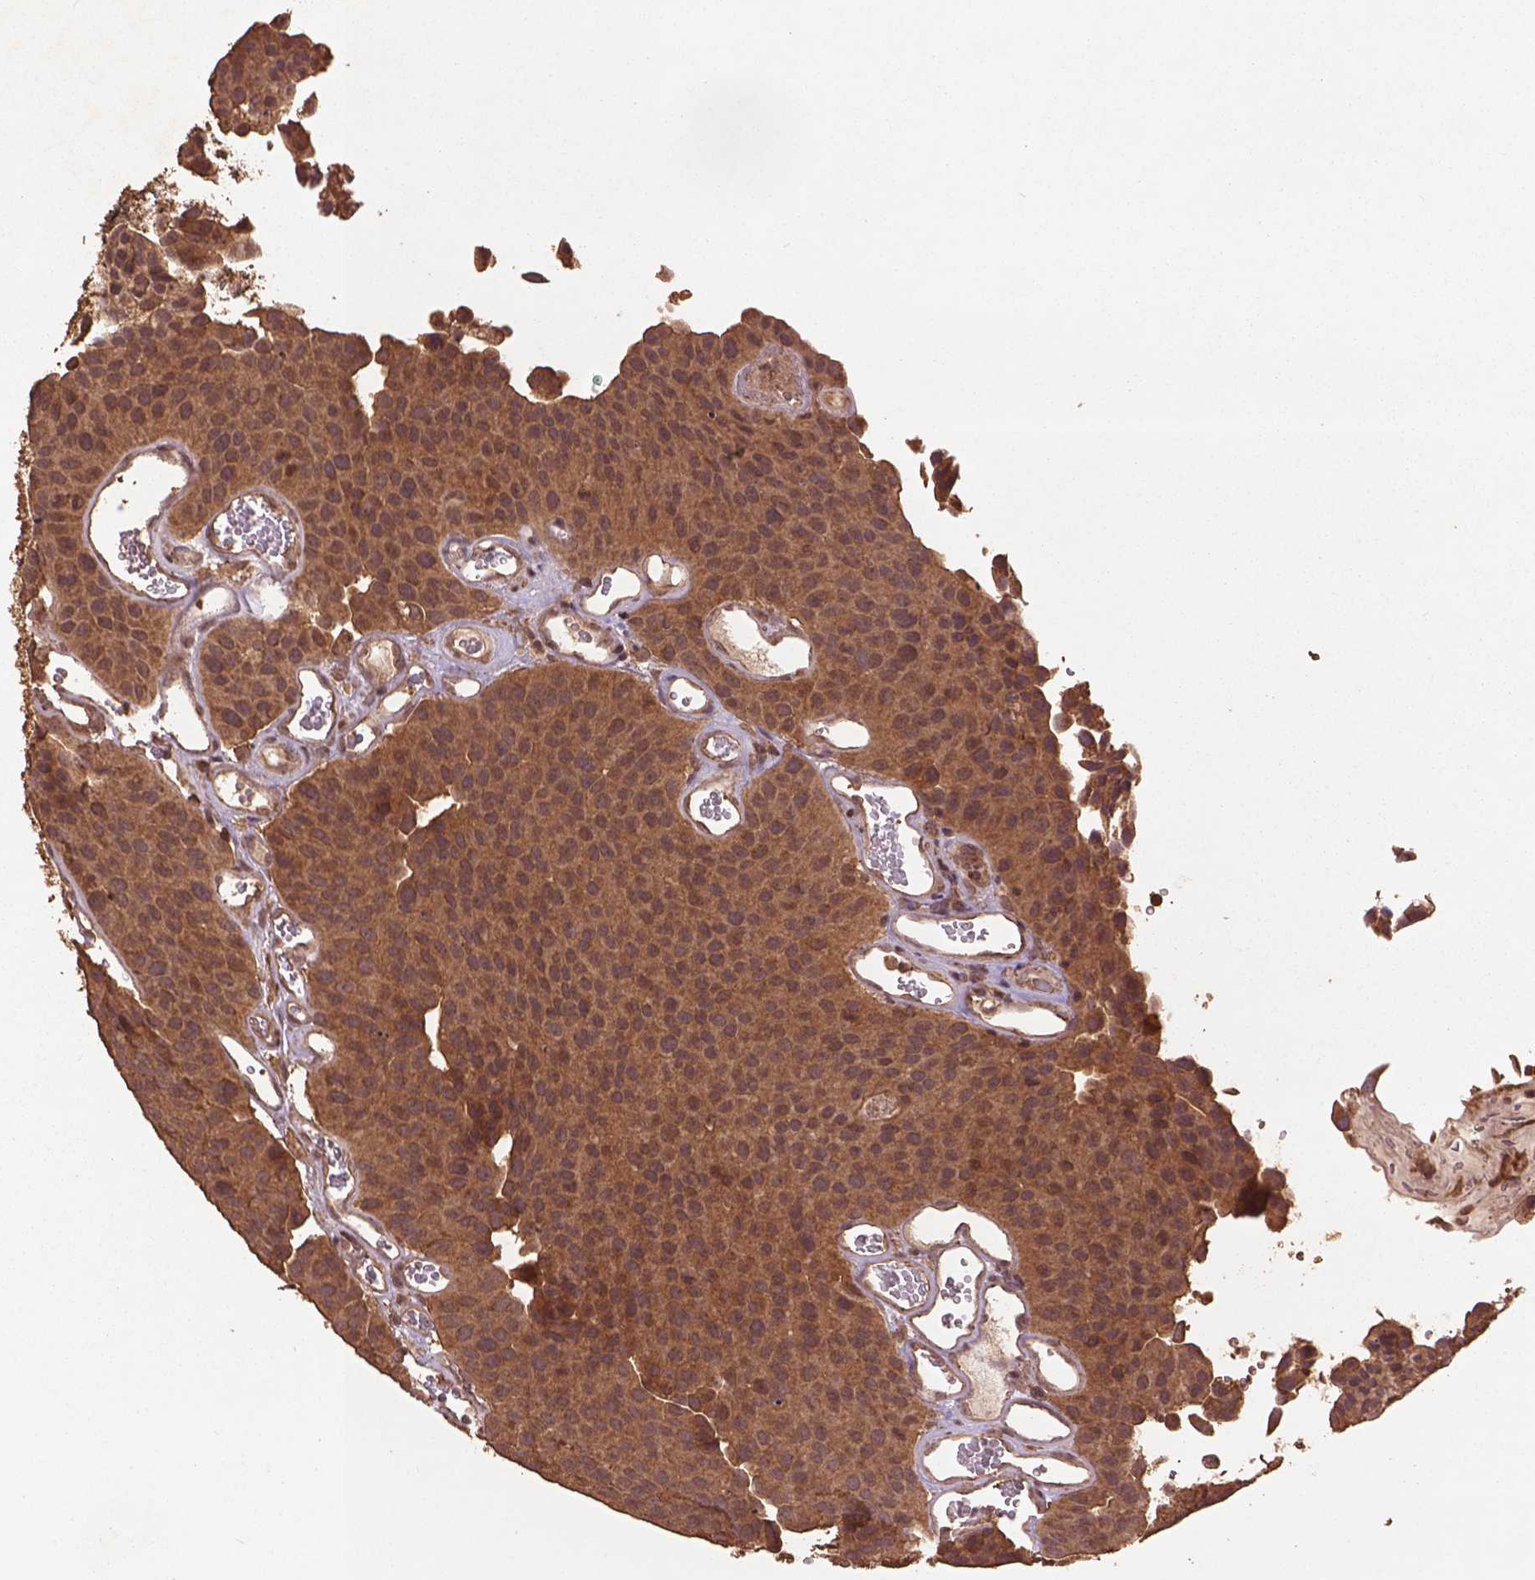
{"staining": {"intensity": "moderate", "quantity": ">75%", "location": "cytoplasmic/membranous"}, "tissue": "urothelial cancer", "cell_type": "Tumor cells", "image_type": "cancer", "snomed": [{"axis": "morphology", "description": "Urothelial carcinoma, Low grade"}, {"axis": "topography", "description": "Urinary bladder"}], "caption": "IHC (DAB) staining of urothelial carcinoma (low-grade) displays moderate cytoplasmic/membranous protein positivity in approximately >75% of tumor cells.", "gene": "BABAM1", "patient": {"sex": "female", "age": 69}}